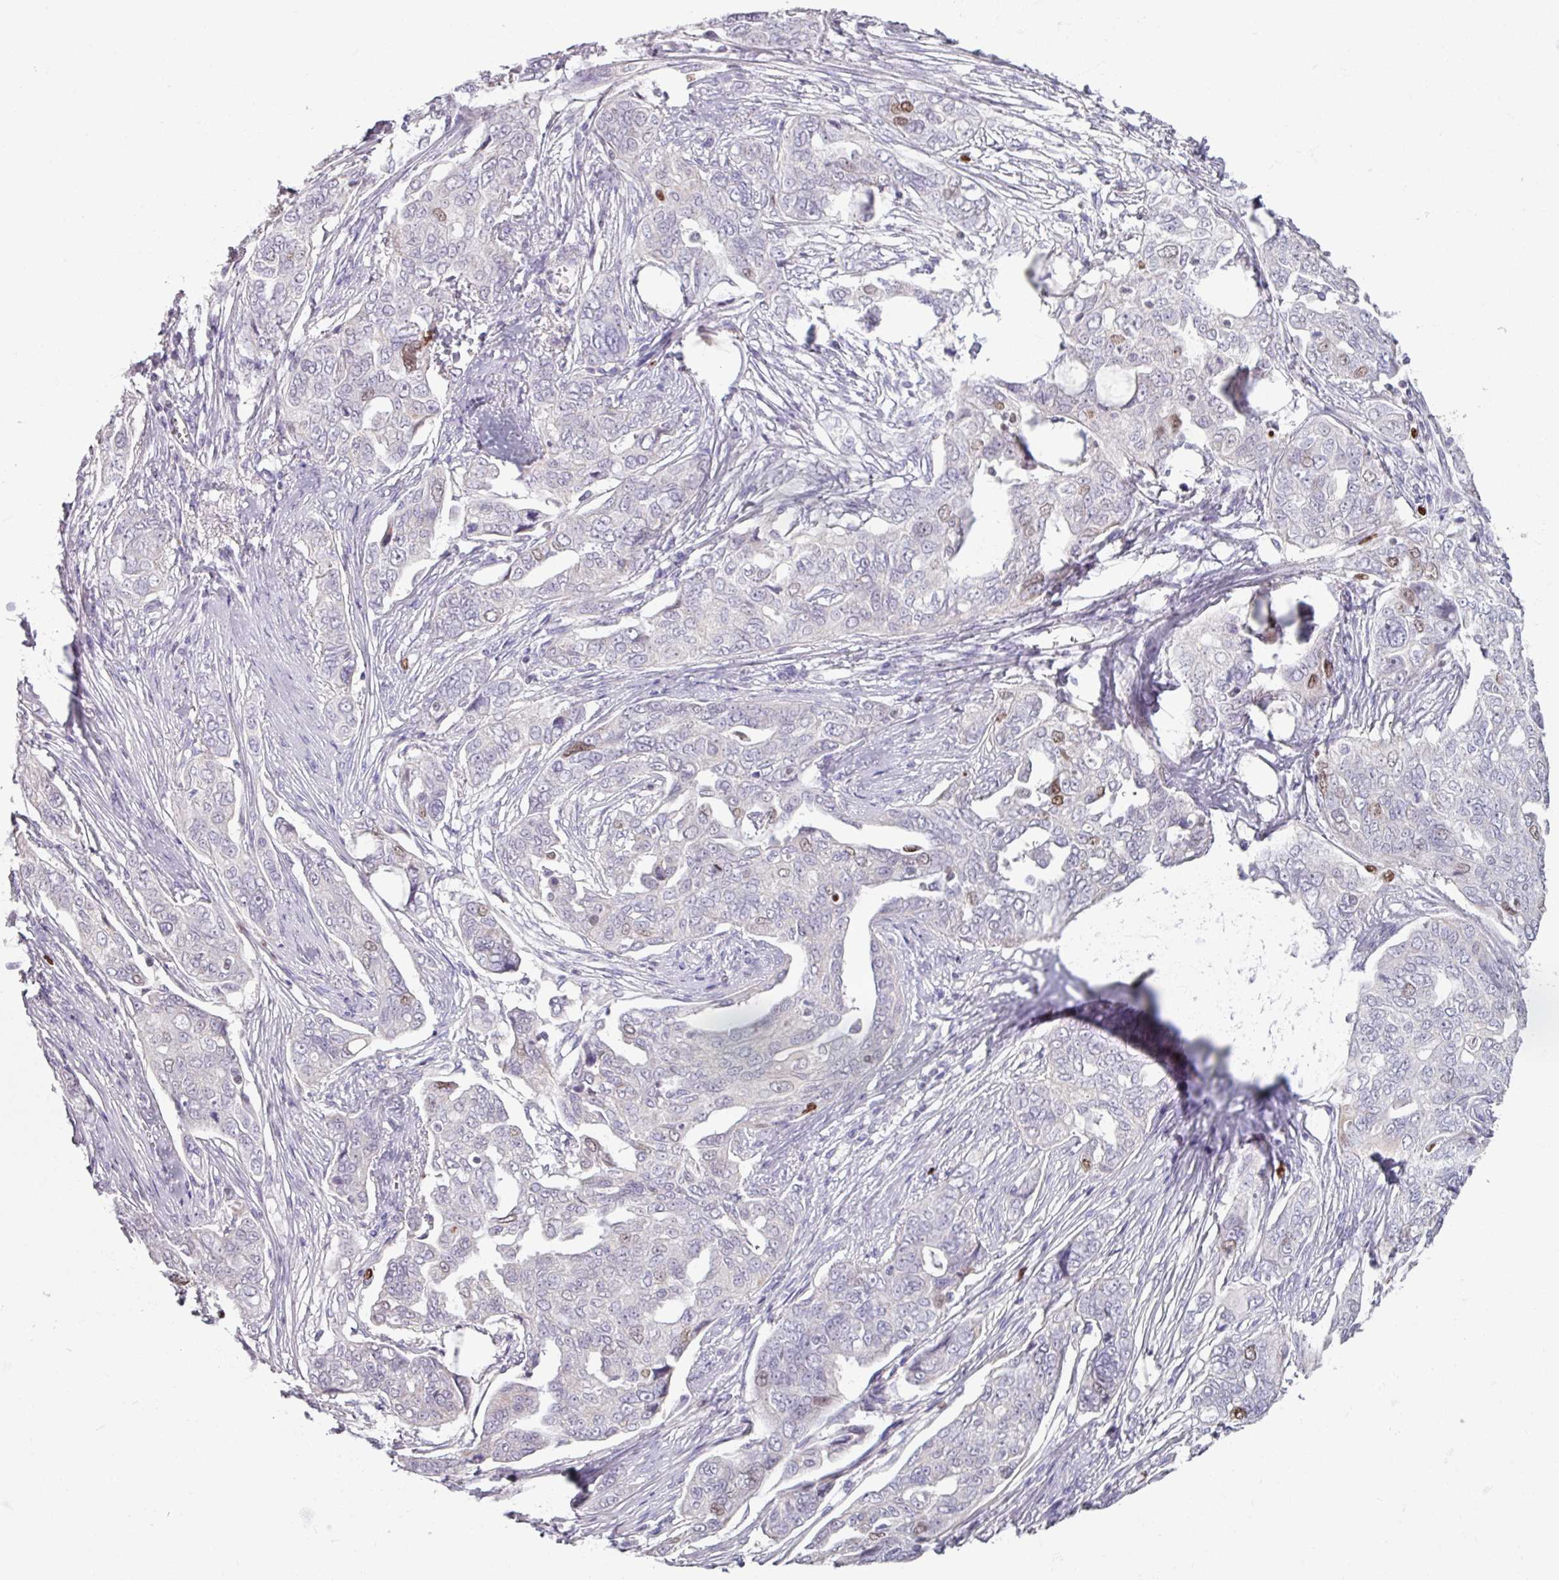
{"staining": {"intensity": "weak", "quantity": "<25%", "location": "nuclear"}, "tissue": "ovarian cancer", "cell_type": "Tumor cells", "image_type": "cancer", "snomed": [{"axis": "morphology", "description": "Carcinoma, endometroid"}, {"axis": "topography", "description": "Ovary"}], "caption": "The IHC micrograph has no significant positivity in tumor cells of ovarian cancer (endometroid carcinoma) tissue.", "gene": "ATAD2", "patient": {"sex": "female", "age": 70}}